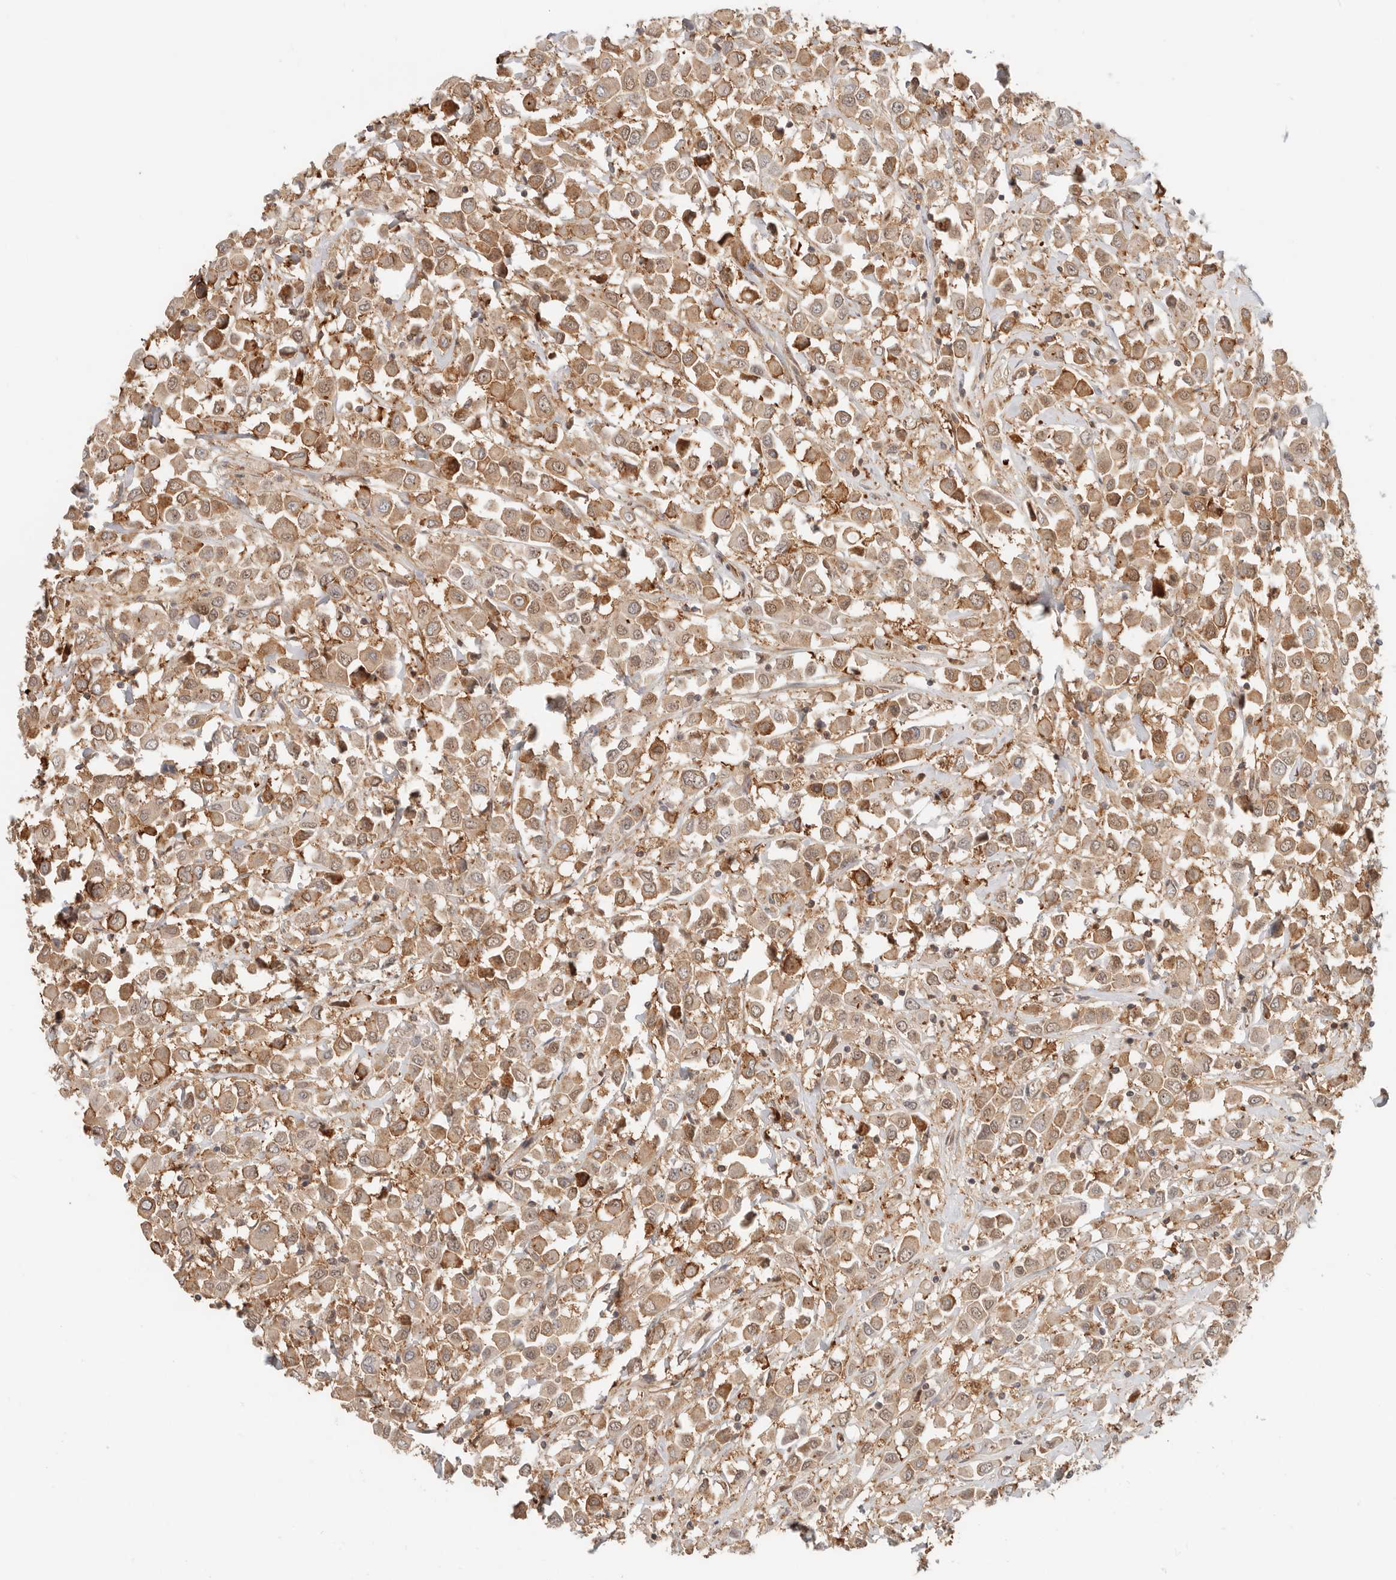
{"staining": {"intensity": "moderate", "quantity": ">75%", "location": "cytoplasmic/membranous,nuclear"}, "tissue": "breast cancer", "cell_type": "Tumor cells", "image_type": "cancer", "snomed": [{"axis": "morphology", "description": "Duct carcinoma"}, {"axis": "topography", "description": "Breast"}], "caption": "The micrograph exhibits a brown stain indicating the presence of a protein in the cytoplasmic/membranous and nuclear of tumor cells in breast cancer (invasive ductal carcinoma).", "gene": "HEXD", "patient": {"sex": "female", "age": 61}}